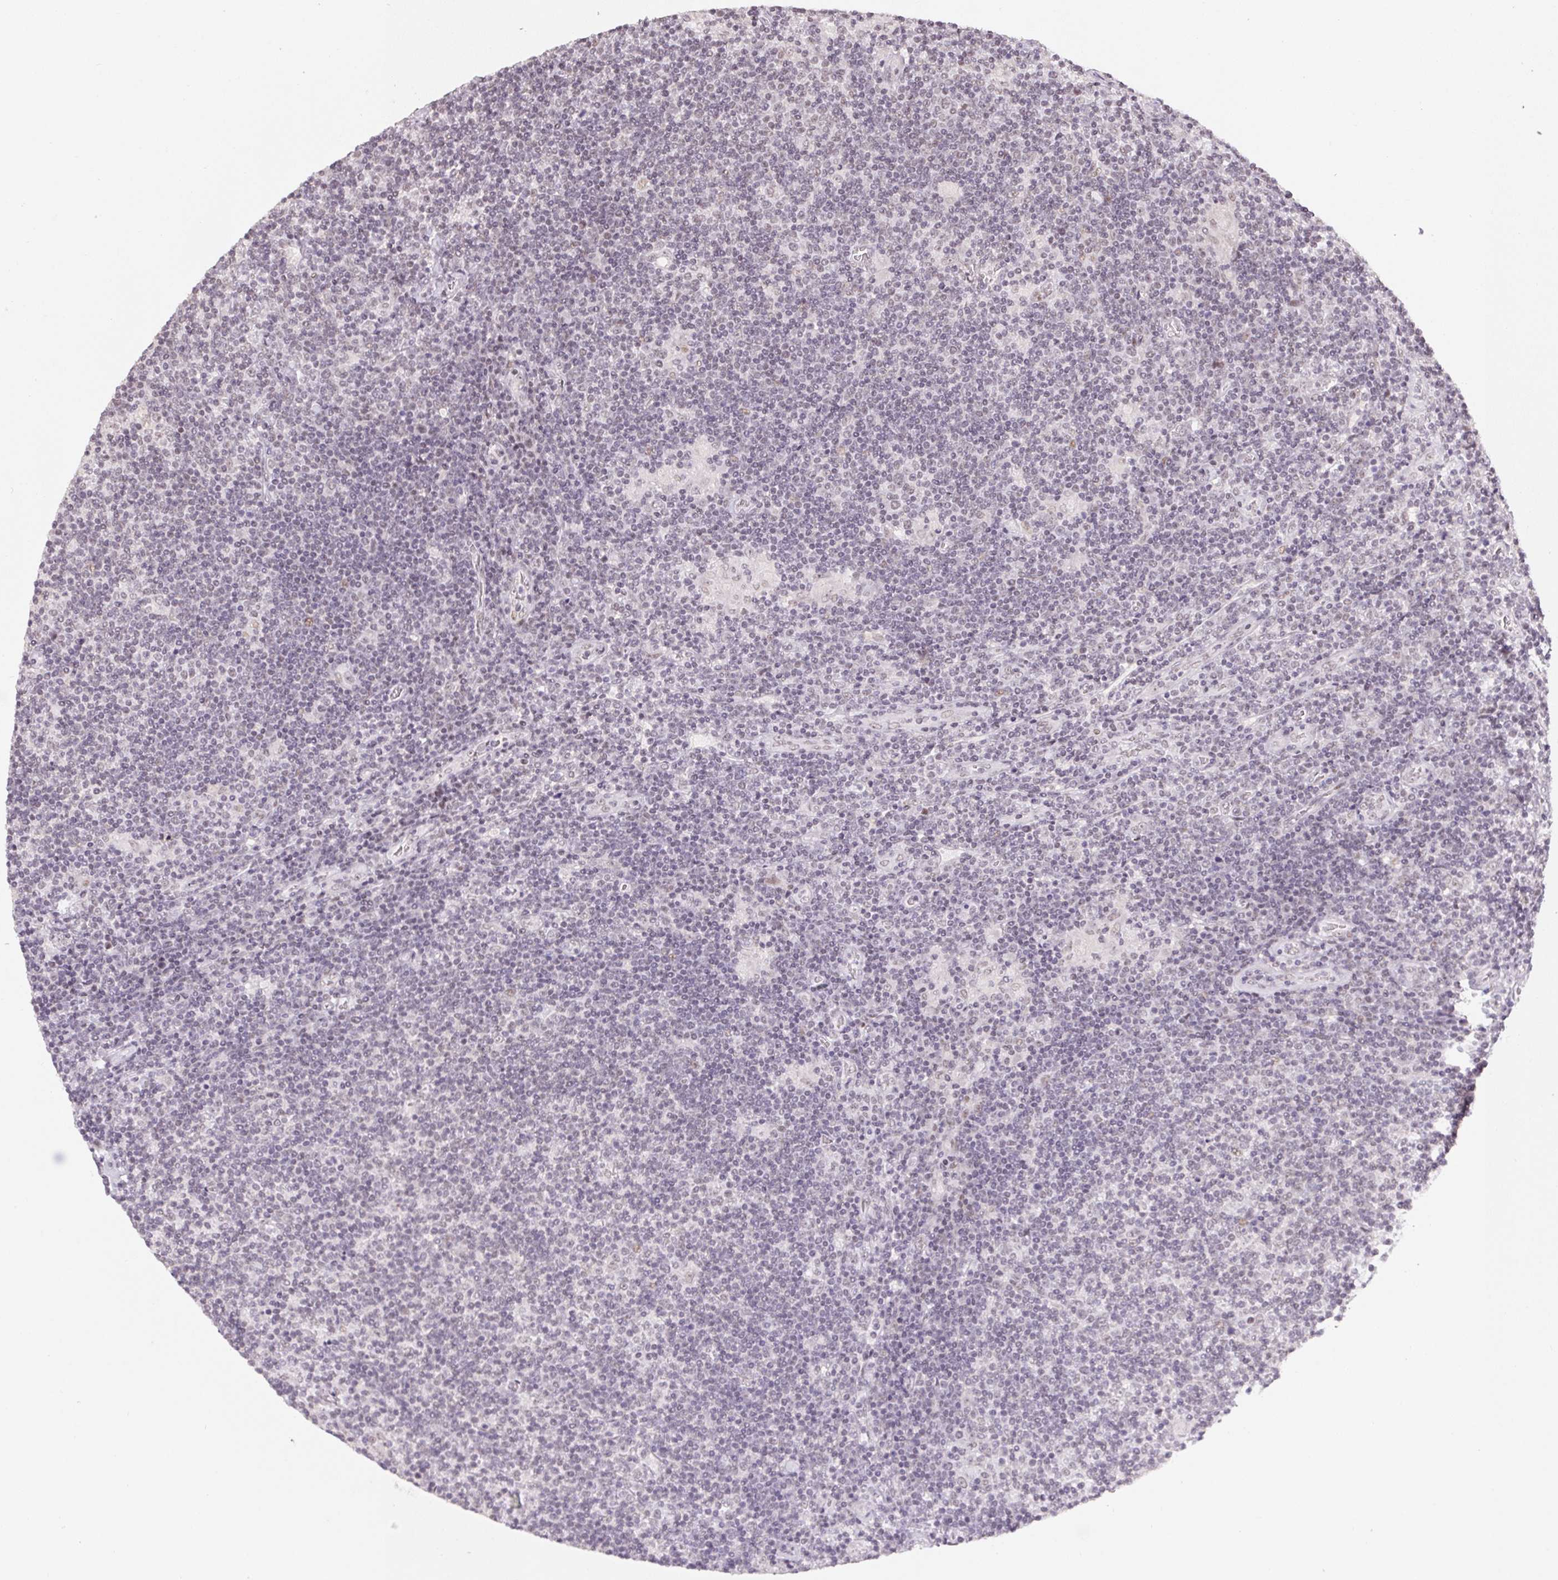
{"staining": {"intensity": "negative", "quantity": "none", "location": "none"}, "tissue": "lymphoma", "cell_type": "Tumor cells", "image_type": "cancer", "snomed": [{"axis": "morphology", "description": "Hodgkin's disease, NOS"}, {"axis": "topography", "description": "Lymph node"}], "caption": "Hodgkin's disease stained for a protein using immunohistochemistry exhibits no positivity tumor cells.", "gene": "KDM4D", "patient": {"sex": "male", "age": 40}}